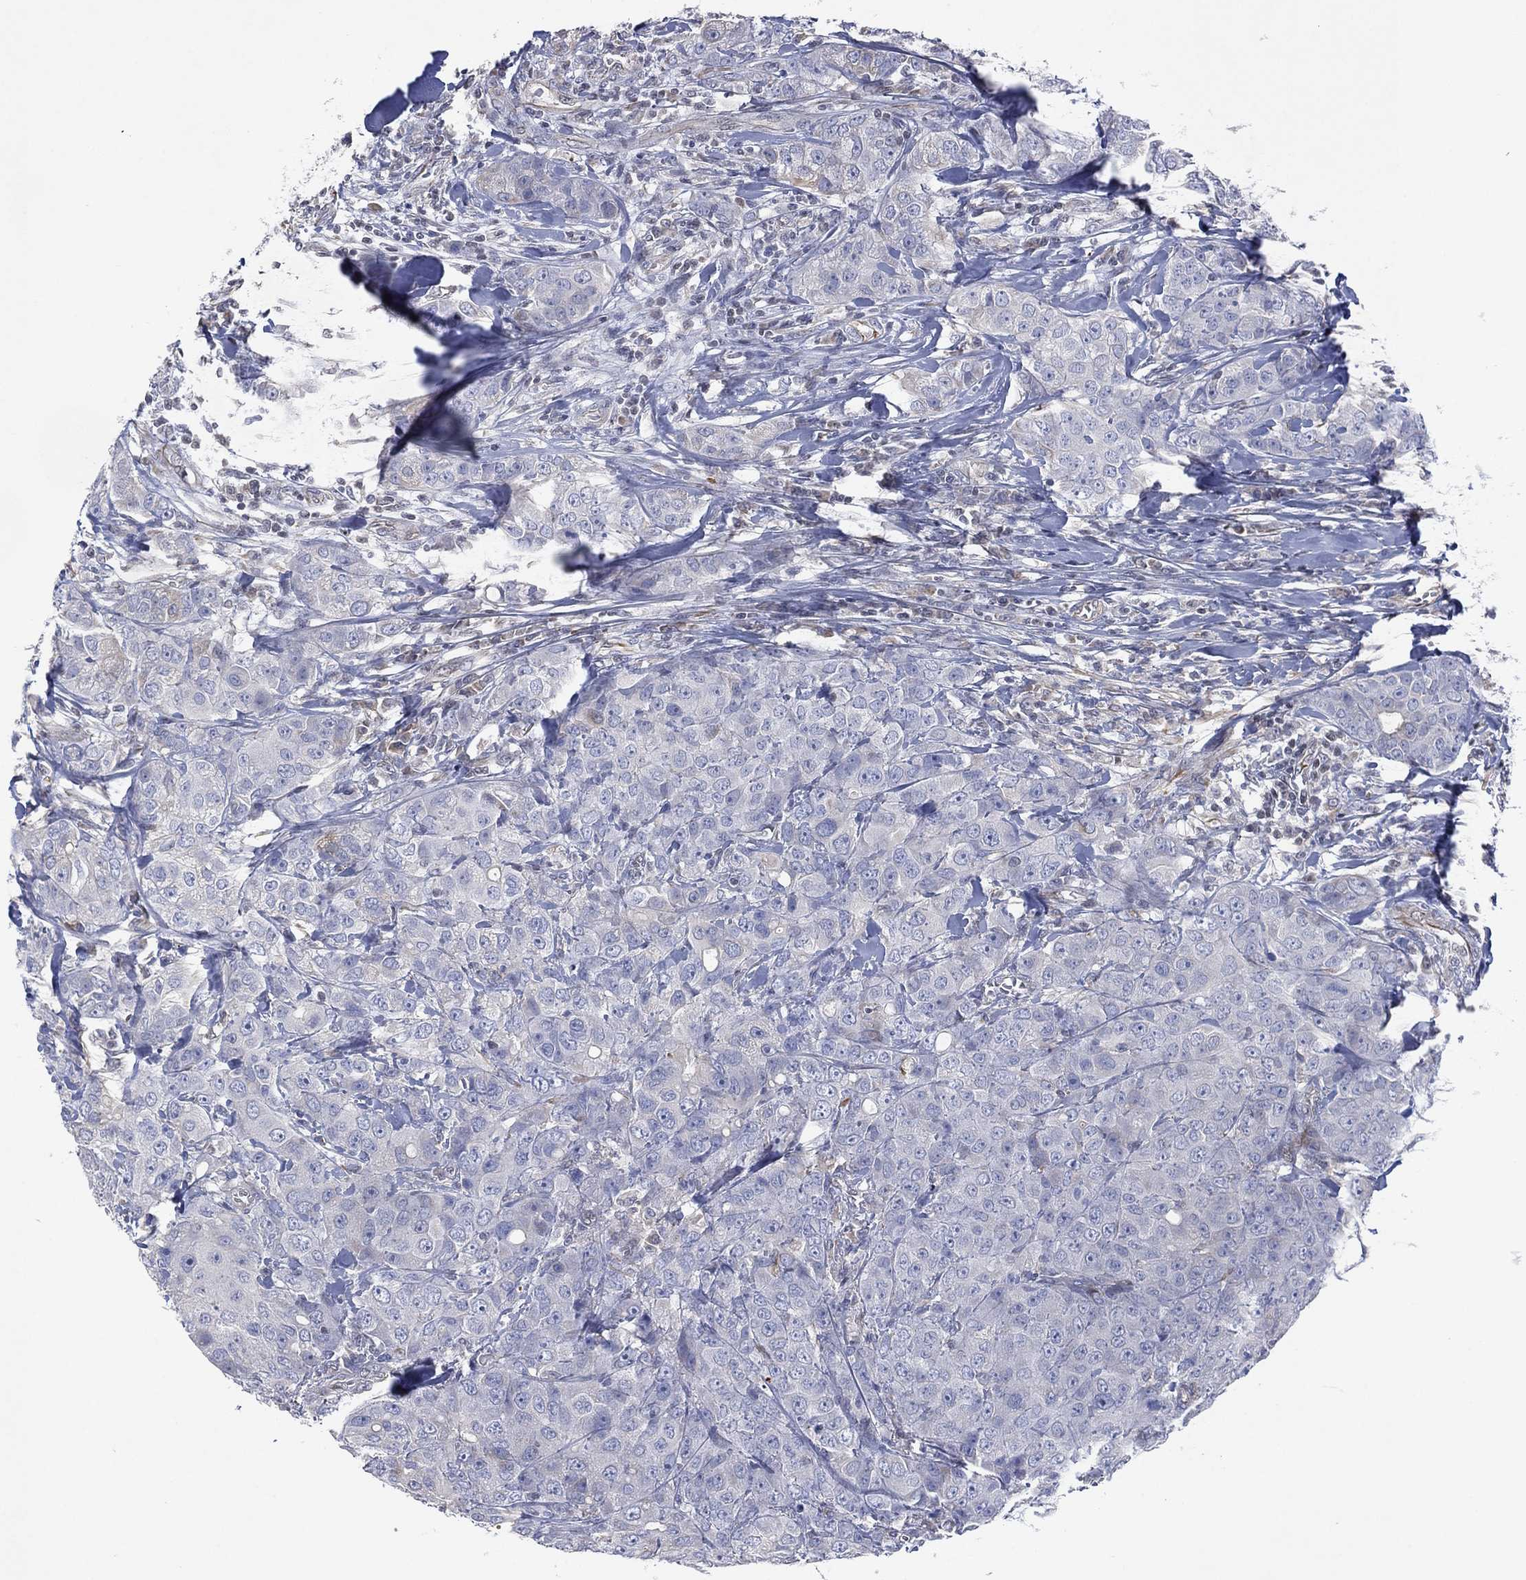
{"staining": {"intensity": "negative", "quantity": "none", "location": "none"}, "tissue": "breast cancer", "cell_type": "Tumor cells", "image_type": "cancer", "snomed": [{"axis": "morphology", "description": "Duct carcinoma"}, {"axis": "topography", "description": "Breast"}], "caption": "An immunohistochemistry photomicrograph of infiltrating ductal carcinoma (breast) is shown. There is no staining in tumor cells of infiltrating ductal carcinoma (breast).", "gene": "FLI1", "patient": {"sex": "female", "age": 43}}